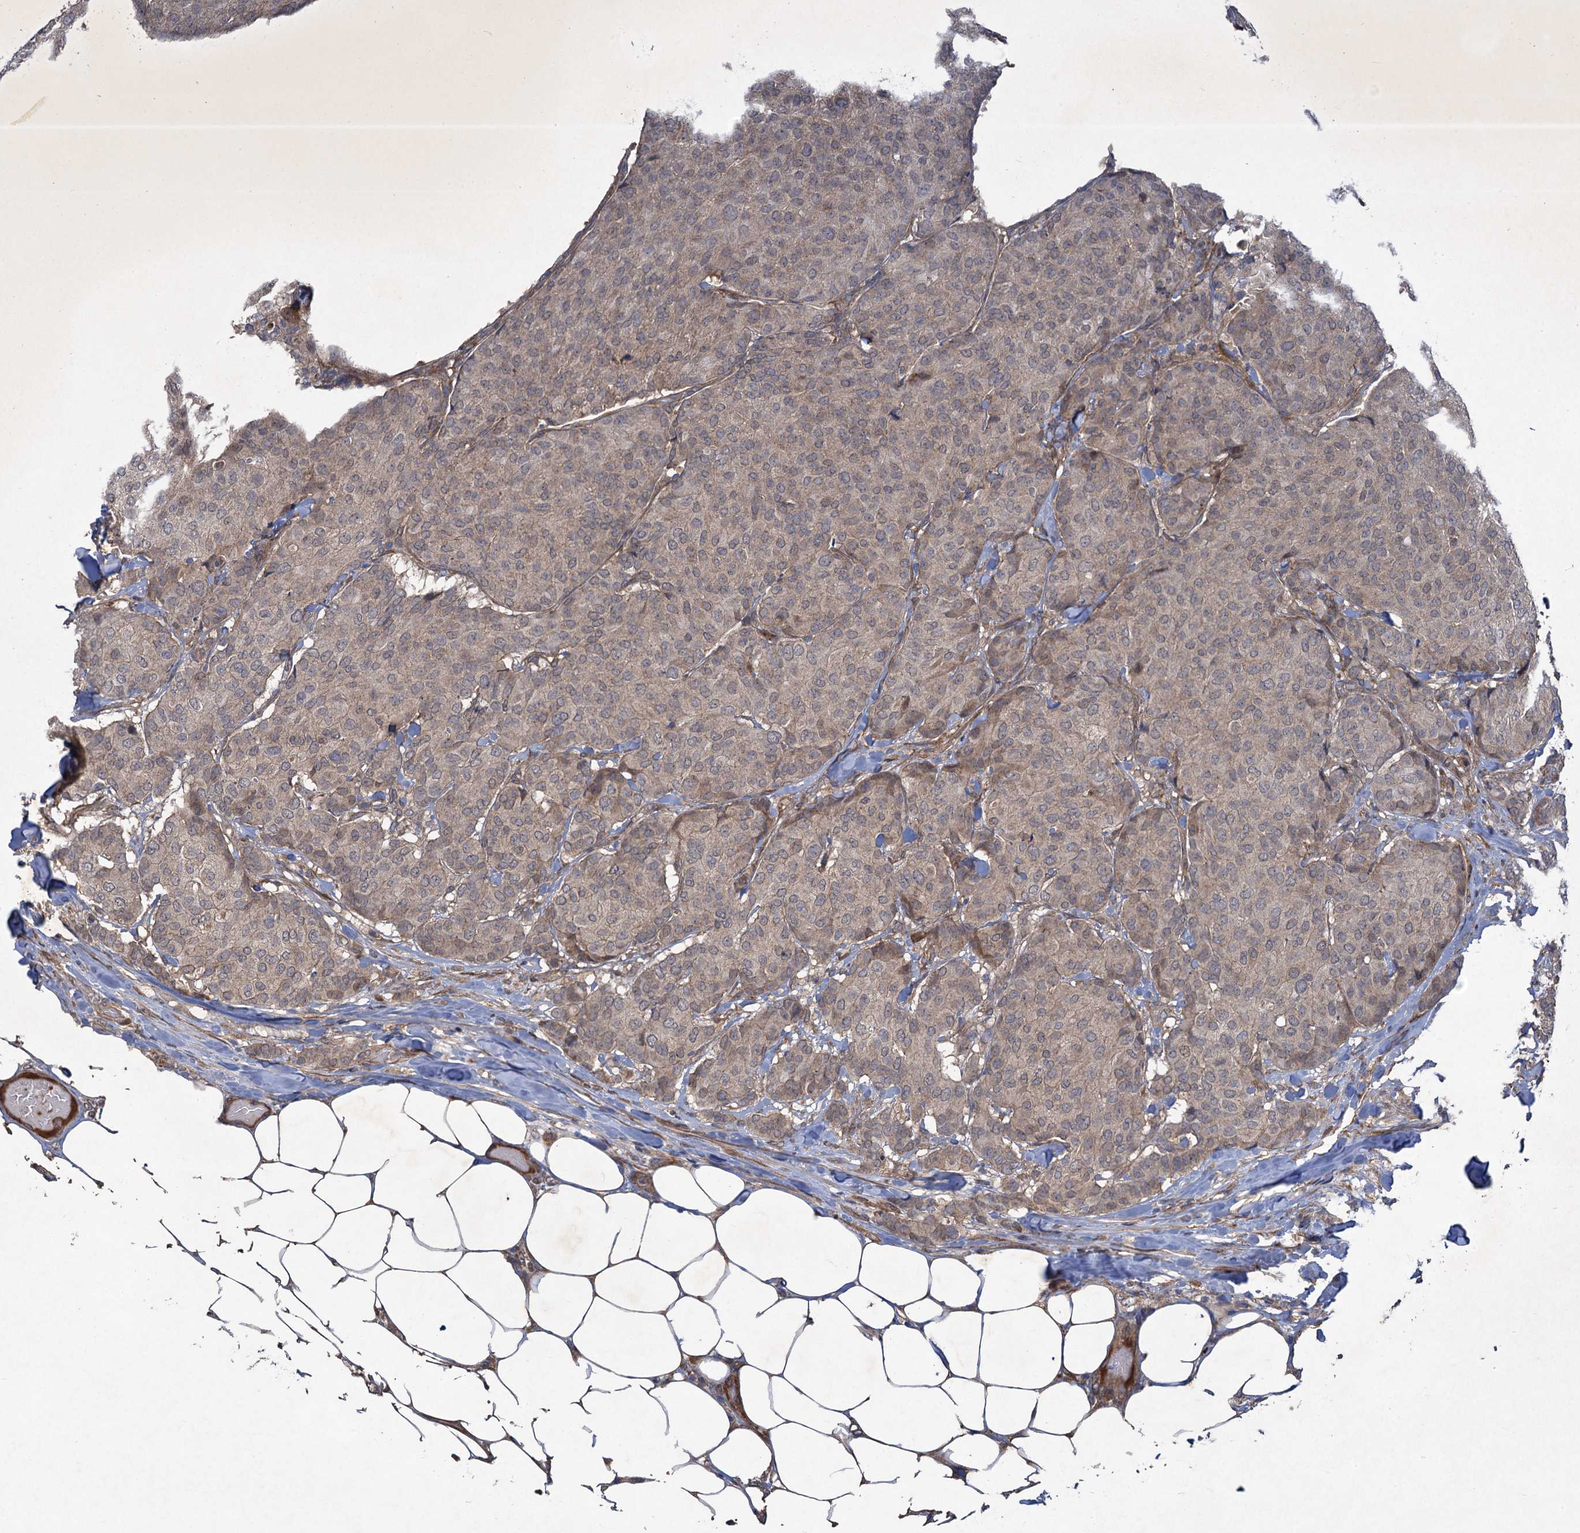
{"staining": {"intensity": "negative", "quantity": "none", "location": "none"}, "tissue": "breast cancer", "cell_type": "Tumor cells", "image_type": "cancer", "snomed": [{"axis": "morphology", "description": "Duct carcinoma"}, {"axis": "topography", "description": "Breast"}], "caption": "Breast cancer (infiltrating ductal carcinoma) was stained to show a protein in brown. There is no significant positivity in tumor cells.", "gene": "NUDT22", "patient": {"sex": "female", "age": 75}}